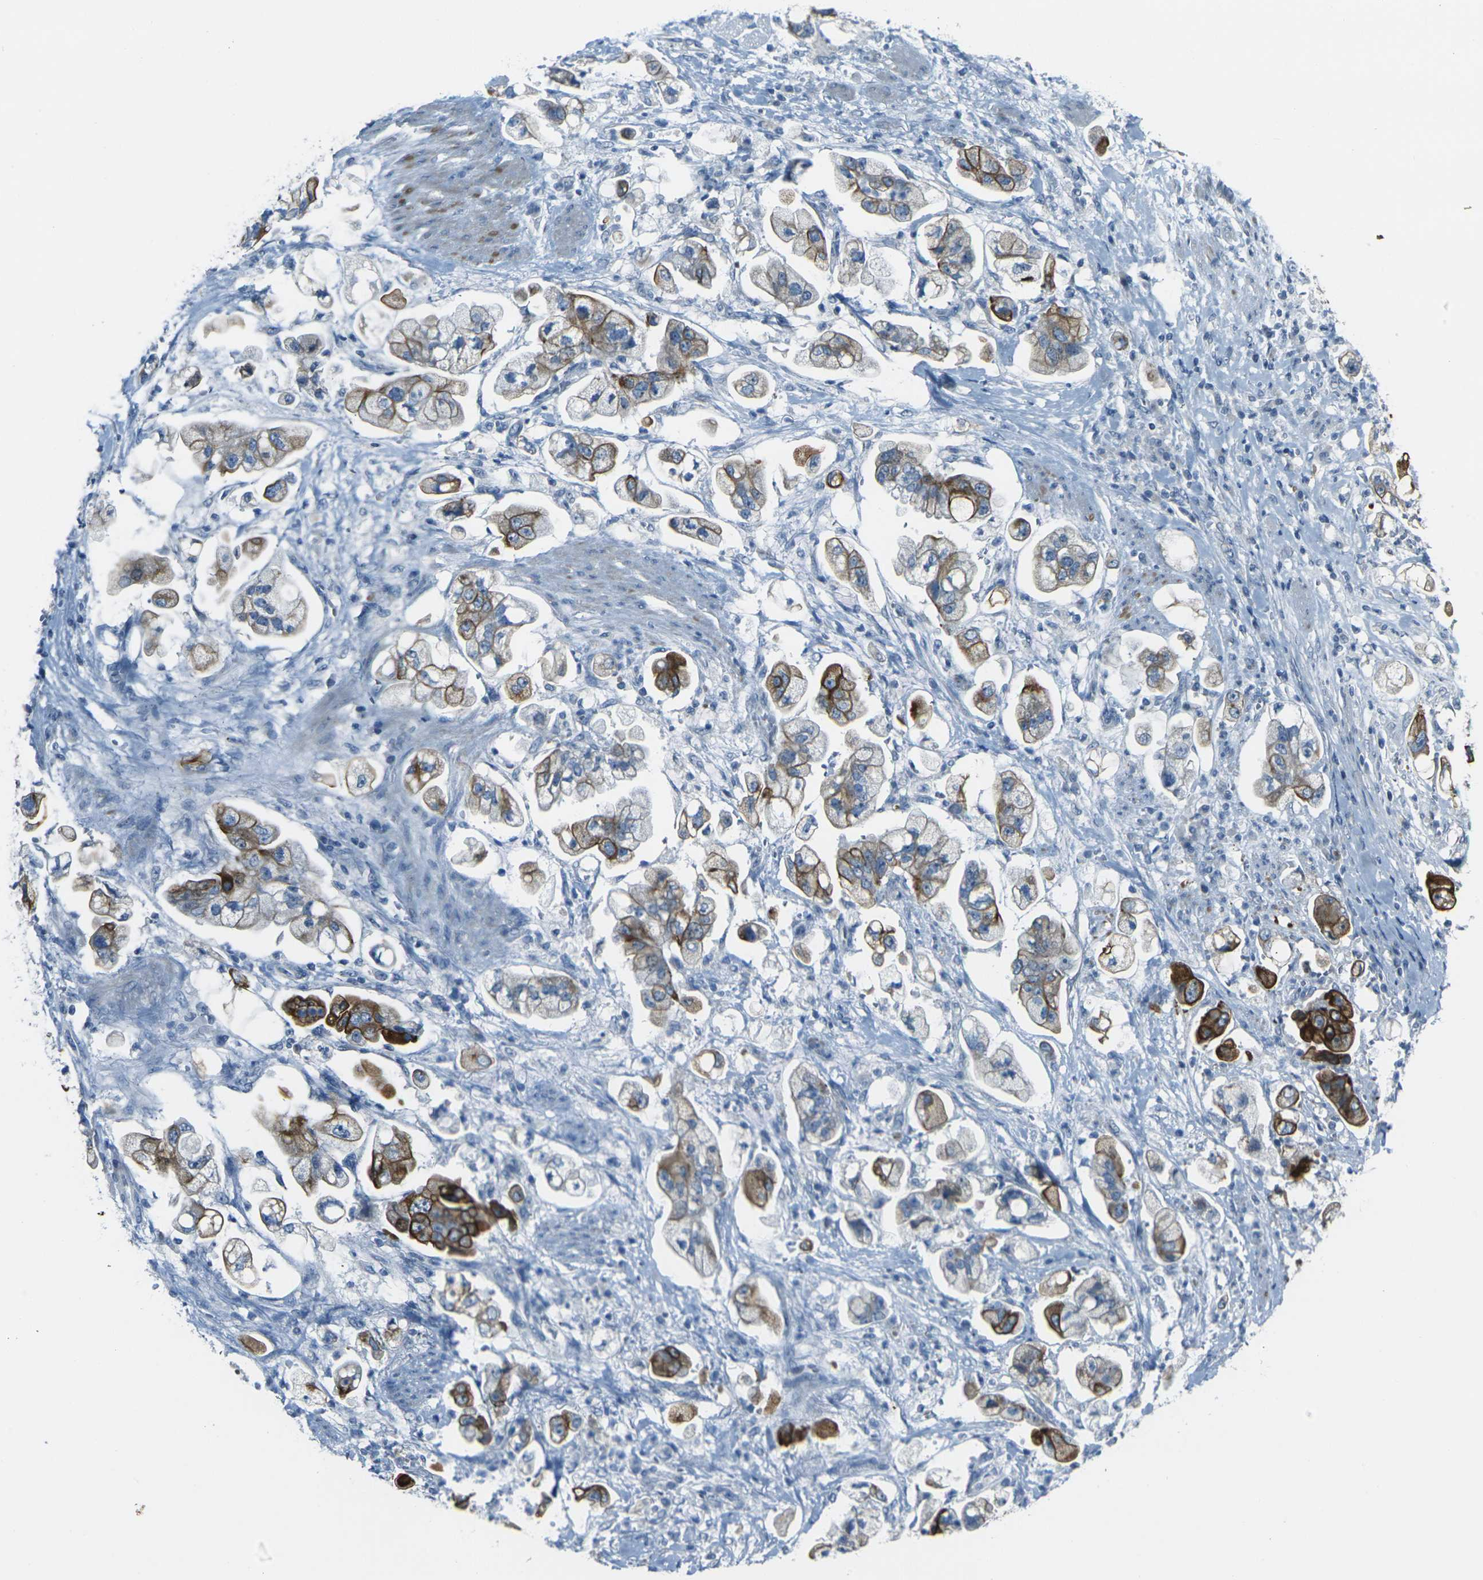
{"staining": {"intensity": "strong", "quantity": "25%-75%", "location": "cytoplasmic/membranous"}, "tissue": "stomach cancer", "cell_type": "Tumor cells", "image_type": "cancer", "snomed": [{"axis": "morphology", "description": "Adenocarcinoma, NOS"}, {"axis": "topography", "description": "Stomach"}], "caption": "Strong cytoplasmic/membranous staining is appreciated in about 25%-75% of tumor cells in adenocarcinoma (stomach).", "gene": "ANKRD46", "patient": {"sex": "male", "age": 62}}